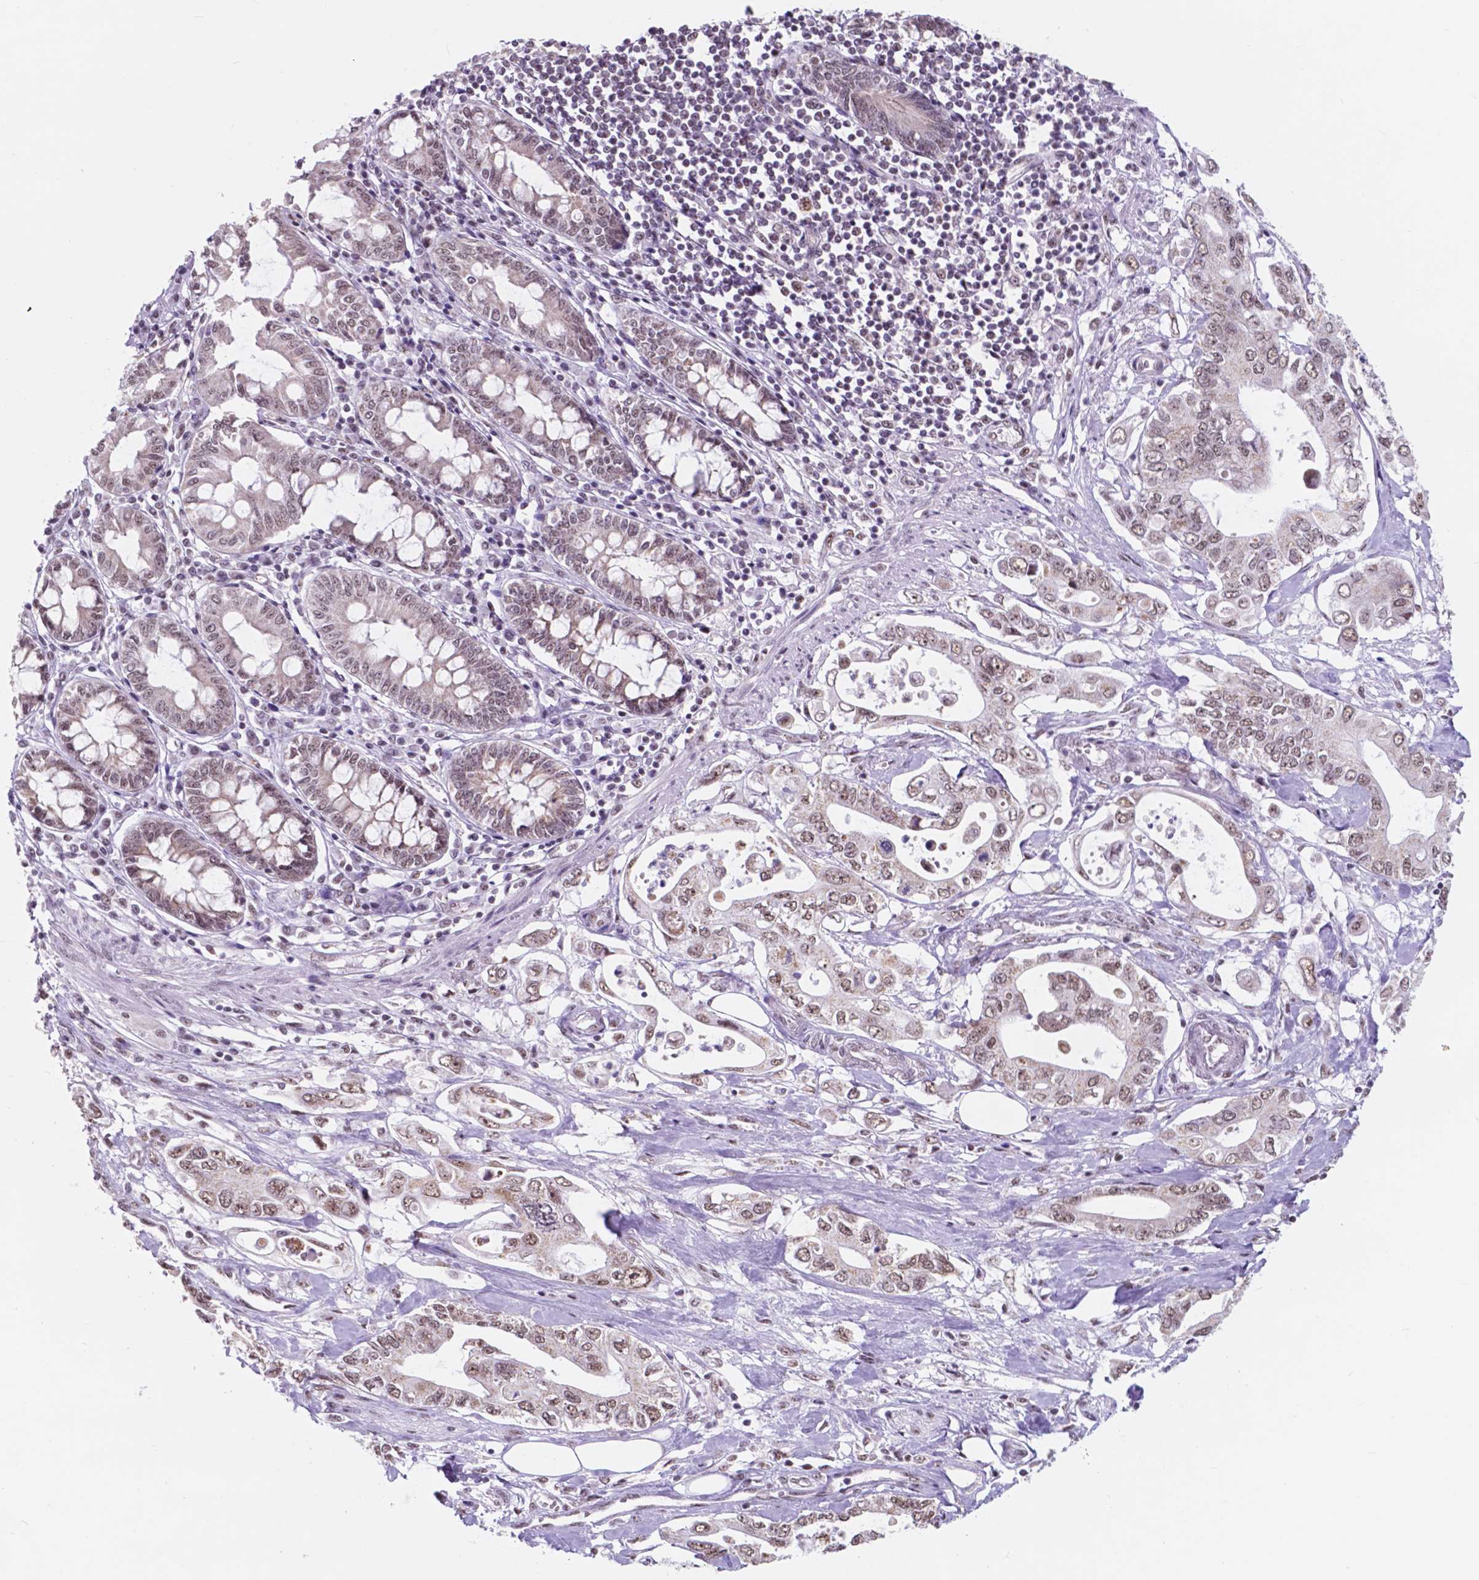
{"staining": {"intensity": "weak", "quantity": ">75%", "location": "nuclear"}, "tissue": "pancreatic cancer", "cell_type": "Tumor cells", "image_type": "cancer", "snomed": [{"axis": "morphology", "description": "Adenocarcinoma, NOS"}, {"axis": "topography", "description": "Pancreas"}], "caption": "Immunohistochemistry (IHC) (DAB (3,3'-diaminobenzidine)) staining of pancreatic cancer (adenocarcinoma) reveals weak nuclear protein positivity in approximately >75% of tumor cells. The staining was performed using DAB to visualize the protein expression in brown, while the nuclei were stained in blue with hematoxylin (Magnification: 20x).", "gene": "BCAS2", "patient": {"sex": "female", "age": 63}}